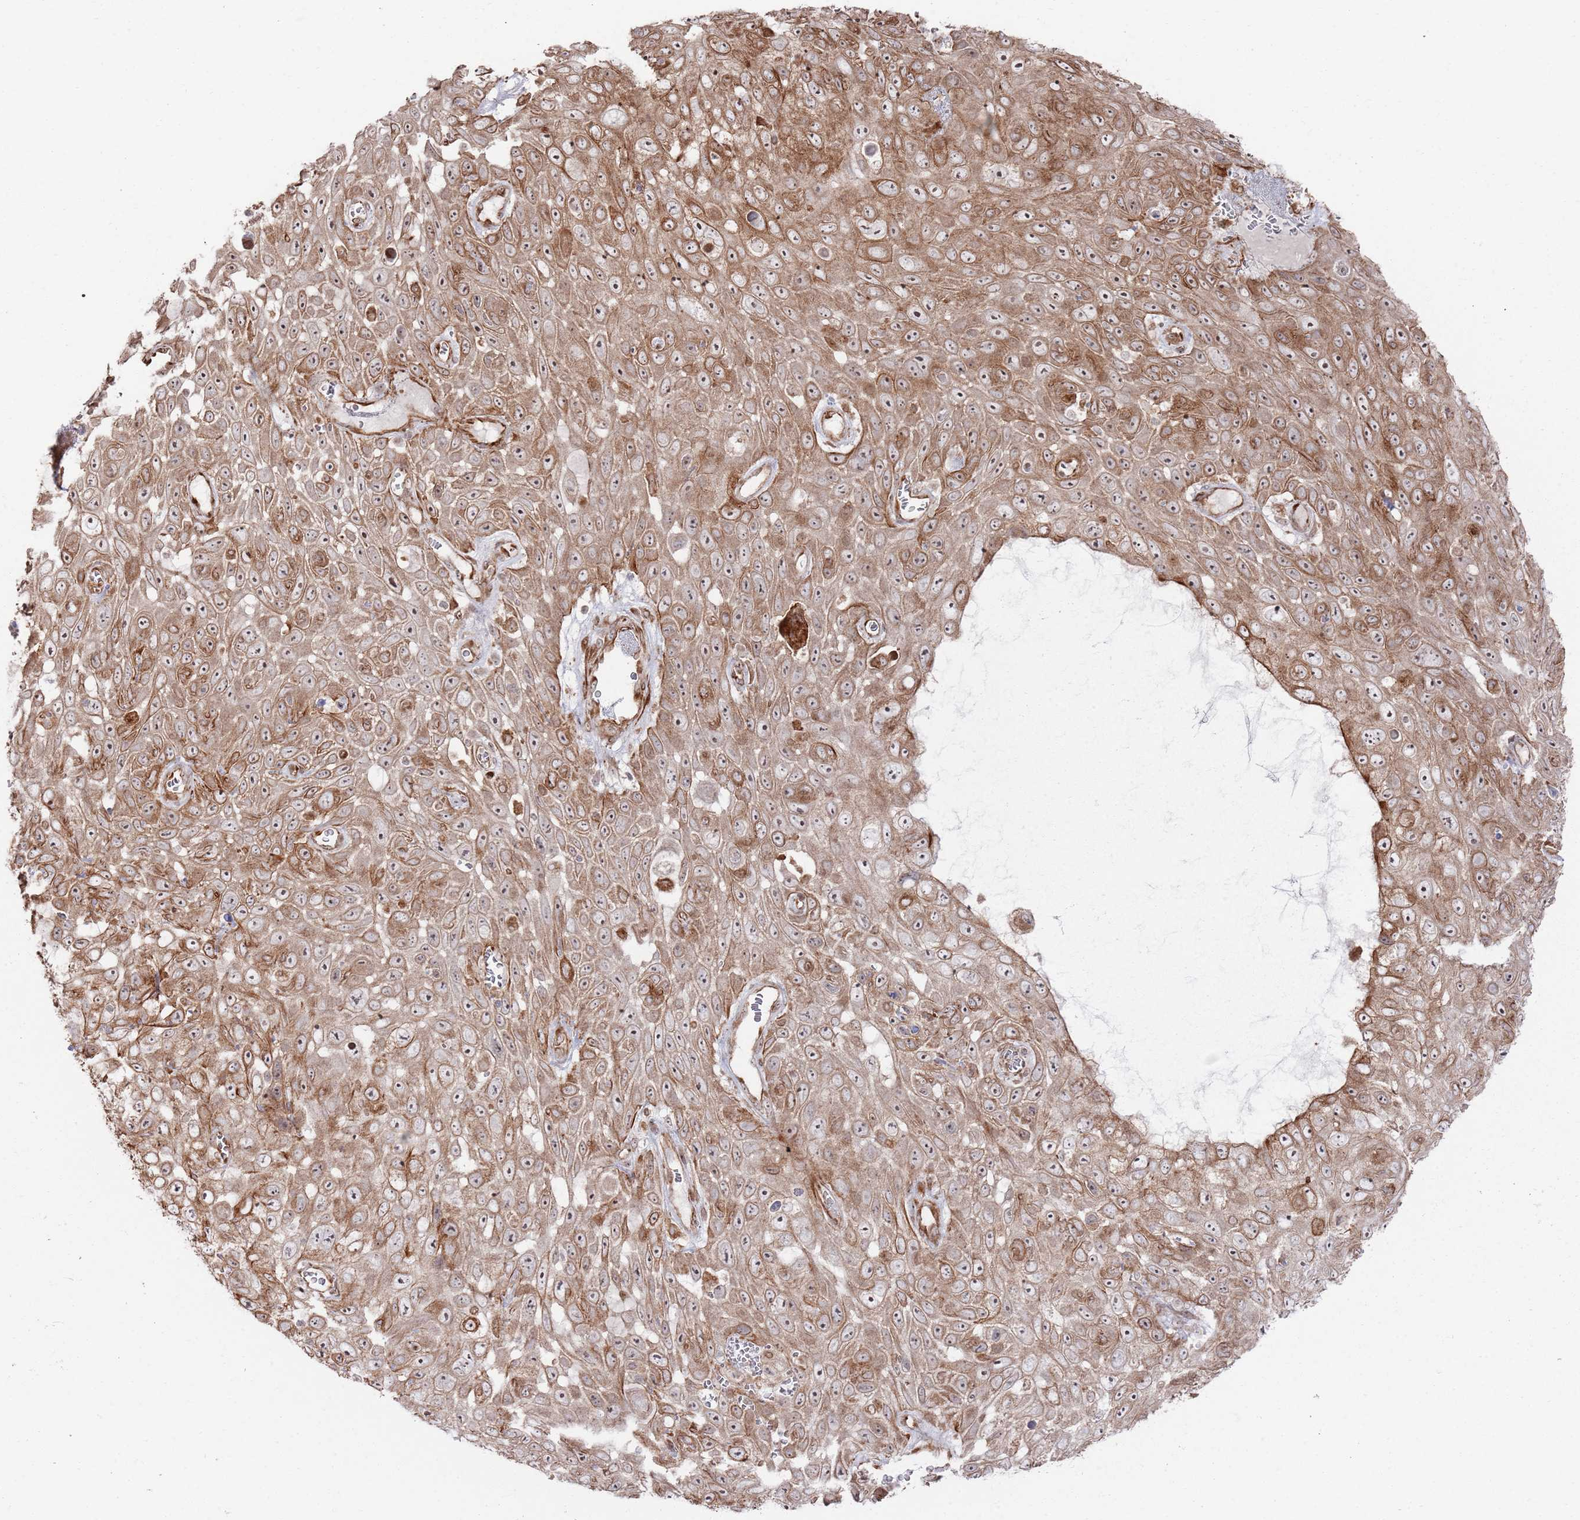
{"staining": {"intensity": "moderate", "quantity": ">75%", "location": "cytoplasmic/membranous,nuclear"}, "tissue": "skin cancer", "cell_type": "Tumor cells", "image_type": "cancer", "snomed": [{"axis": "morphology", "description": "Squamous cell carcinoma, NOS"}, {"axis": "topography", "description": "Skin"}], "caption": "Immunohistochemistry image of neoplastic tissue: human skin squamous cell carcinoma stained using immunohistochemistry demonstrates medium levels of moderate protein expression localized specifically in the cytoplasmic/membranous and nuclear of tumor cells, appearing as a cytoplasmic/membranous and nuclear brown color.", "gene": "PHF21A", "patient": {"sex": "male", "age": 82}}